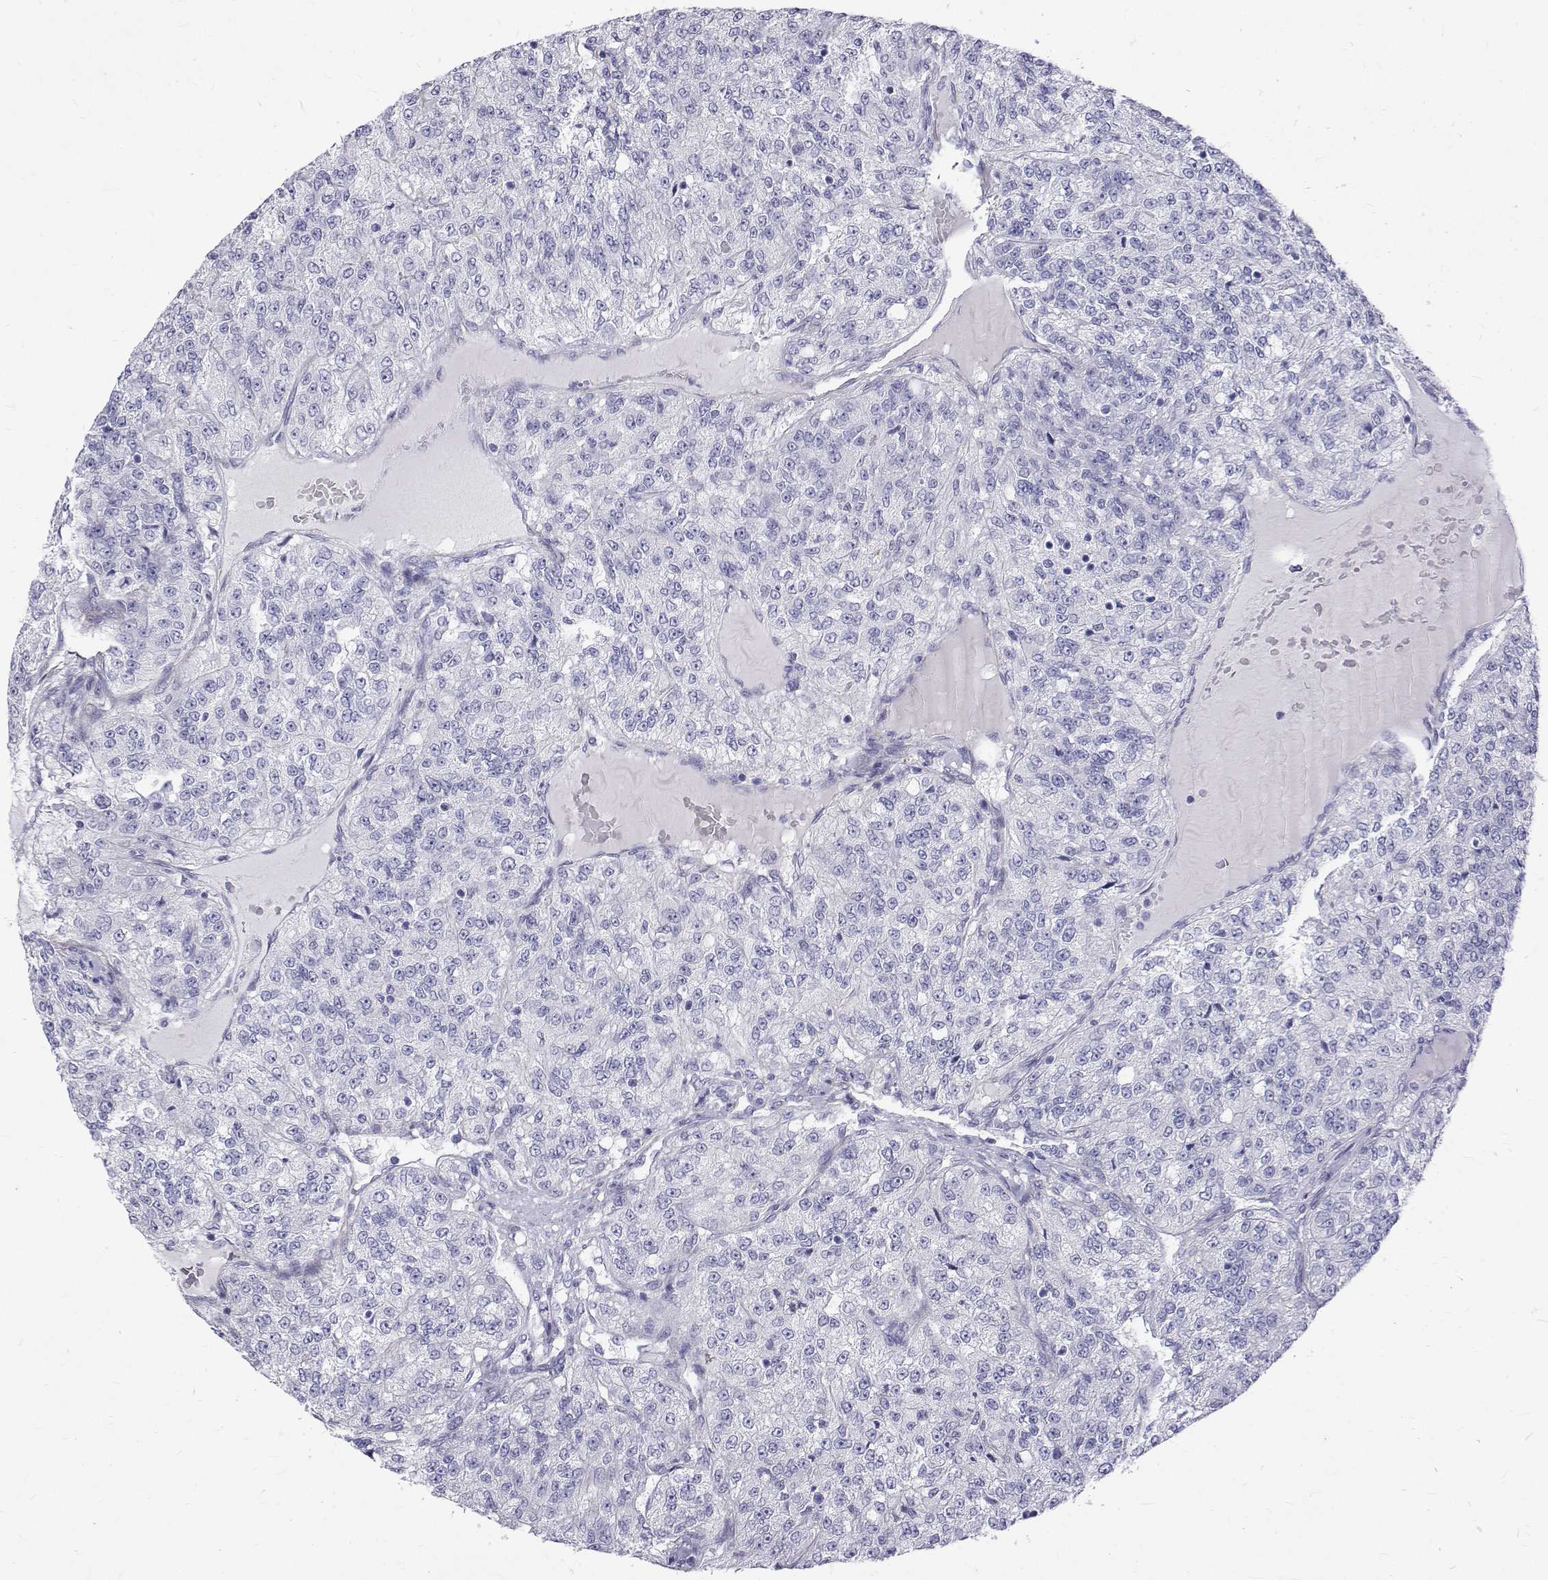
{"staining": {"intensity": "negative", "quantity": "none", "location": "none"}, "tissue": "renal cancer", "cell_type": "Tumor cells", "image_type": "cancer", "snomed": [{"axis": "morphology", "description": "Adenocarcinoma, NOS"}, {"axis": "topography", "description": "Kidney"}], "caption": "A histopathology image of human adenocarcinoma (renal) is negative for staining in tumor cells.", "gene": "OPRPN", "patient": {"sex": "female", "age": 63}}